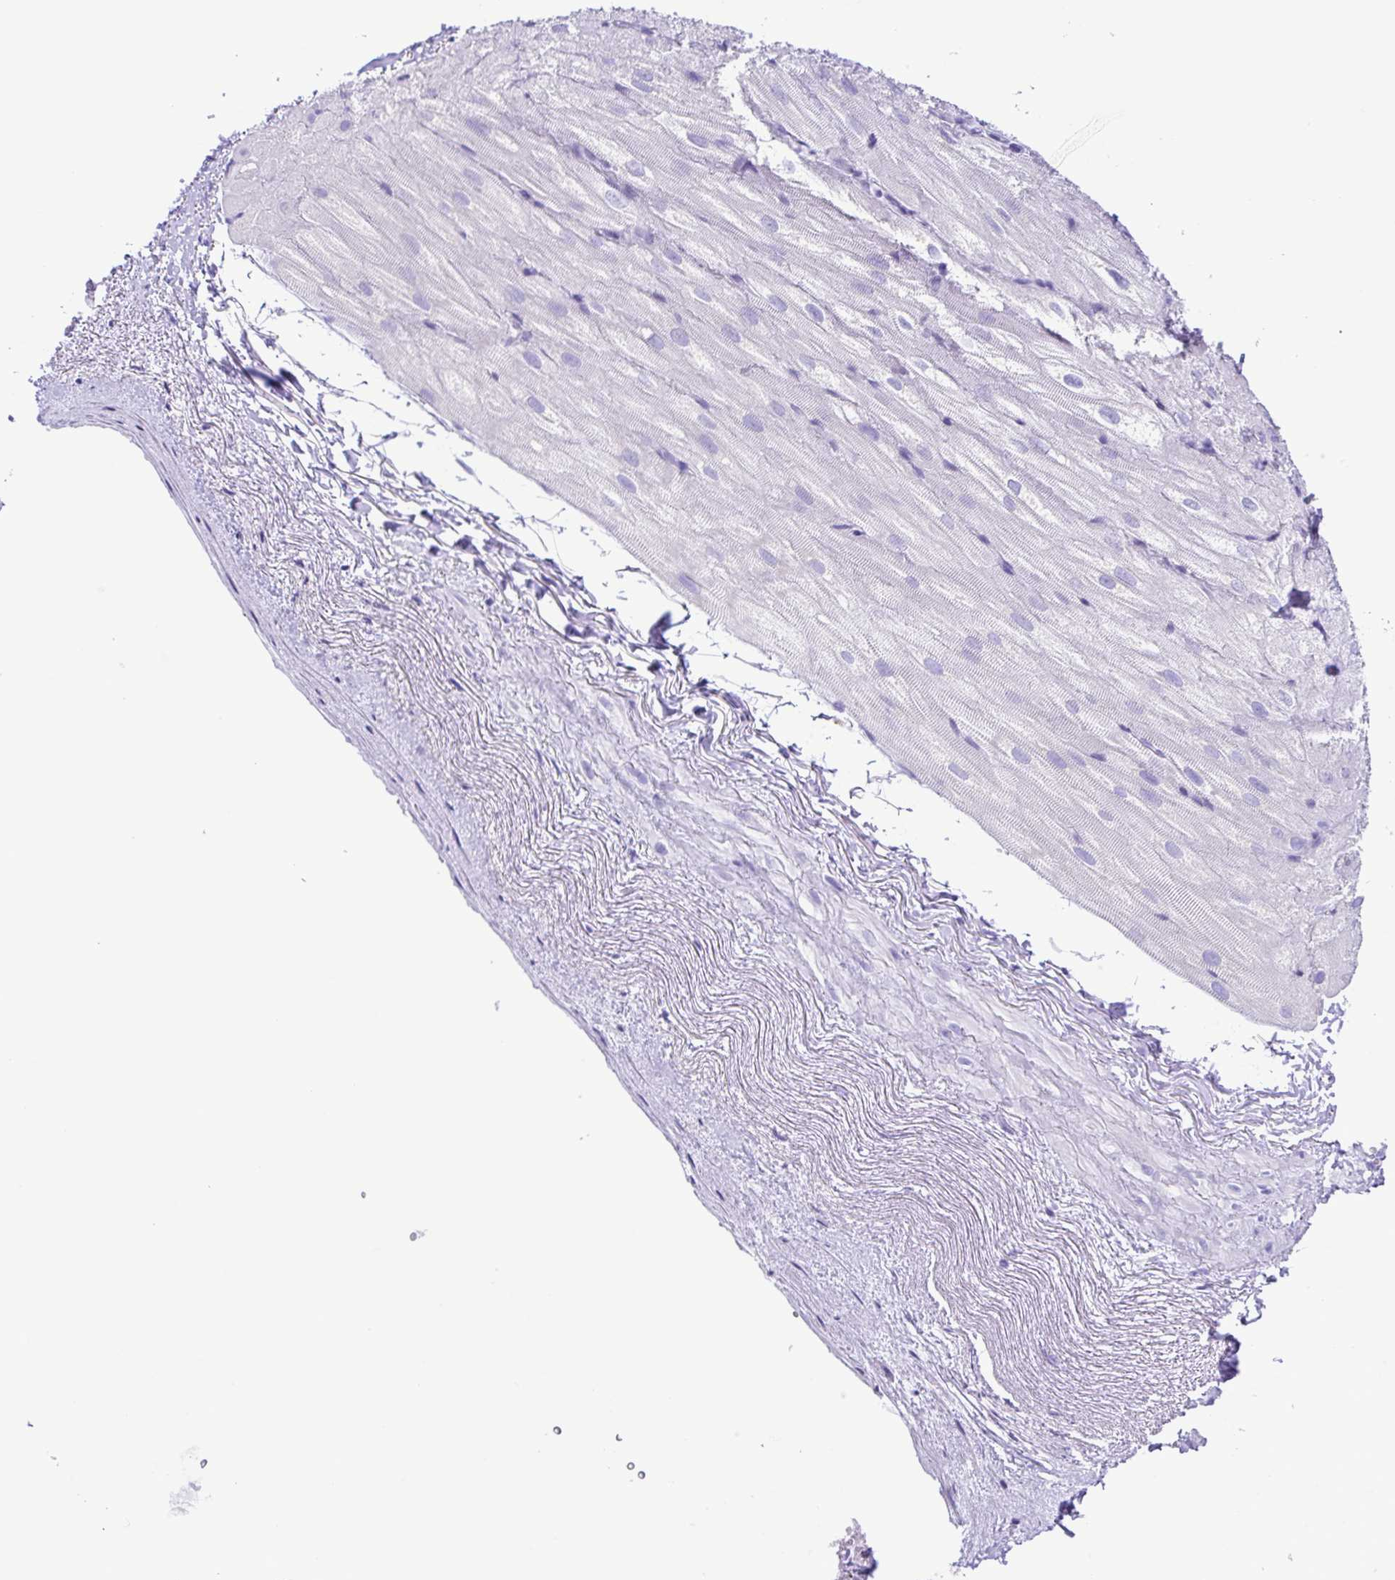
{"staining": {"intensity": "negative", "quantity": "none", "location": "none"}, "tissue": "heart muscle", "cell_type": "Cardiomyocytes", "image_type": "normal", "snomed": [{"axis": "morphology", "description": "Normal tissue, NOS"}, {"axis": "topography", "description": "Heart"}], "caption": "DAB immunohistochemical staining of normal human heart muscle displays no significant expression in cardiomyocytes. Nuclei are stained in blue.", "gene": "CASP14", "patient": {"sex": "male", "age": 62}}